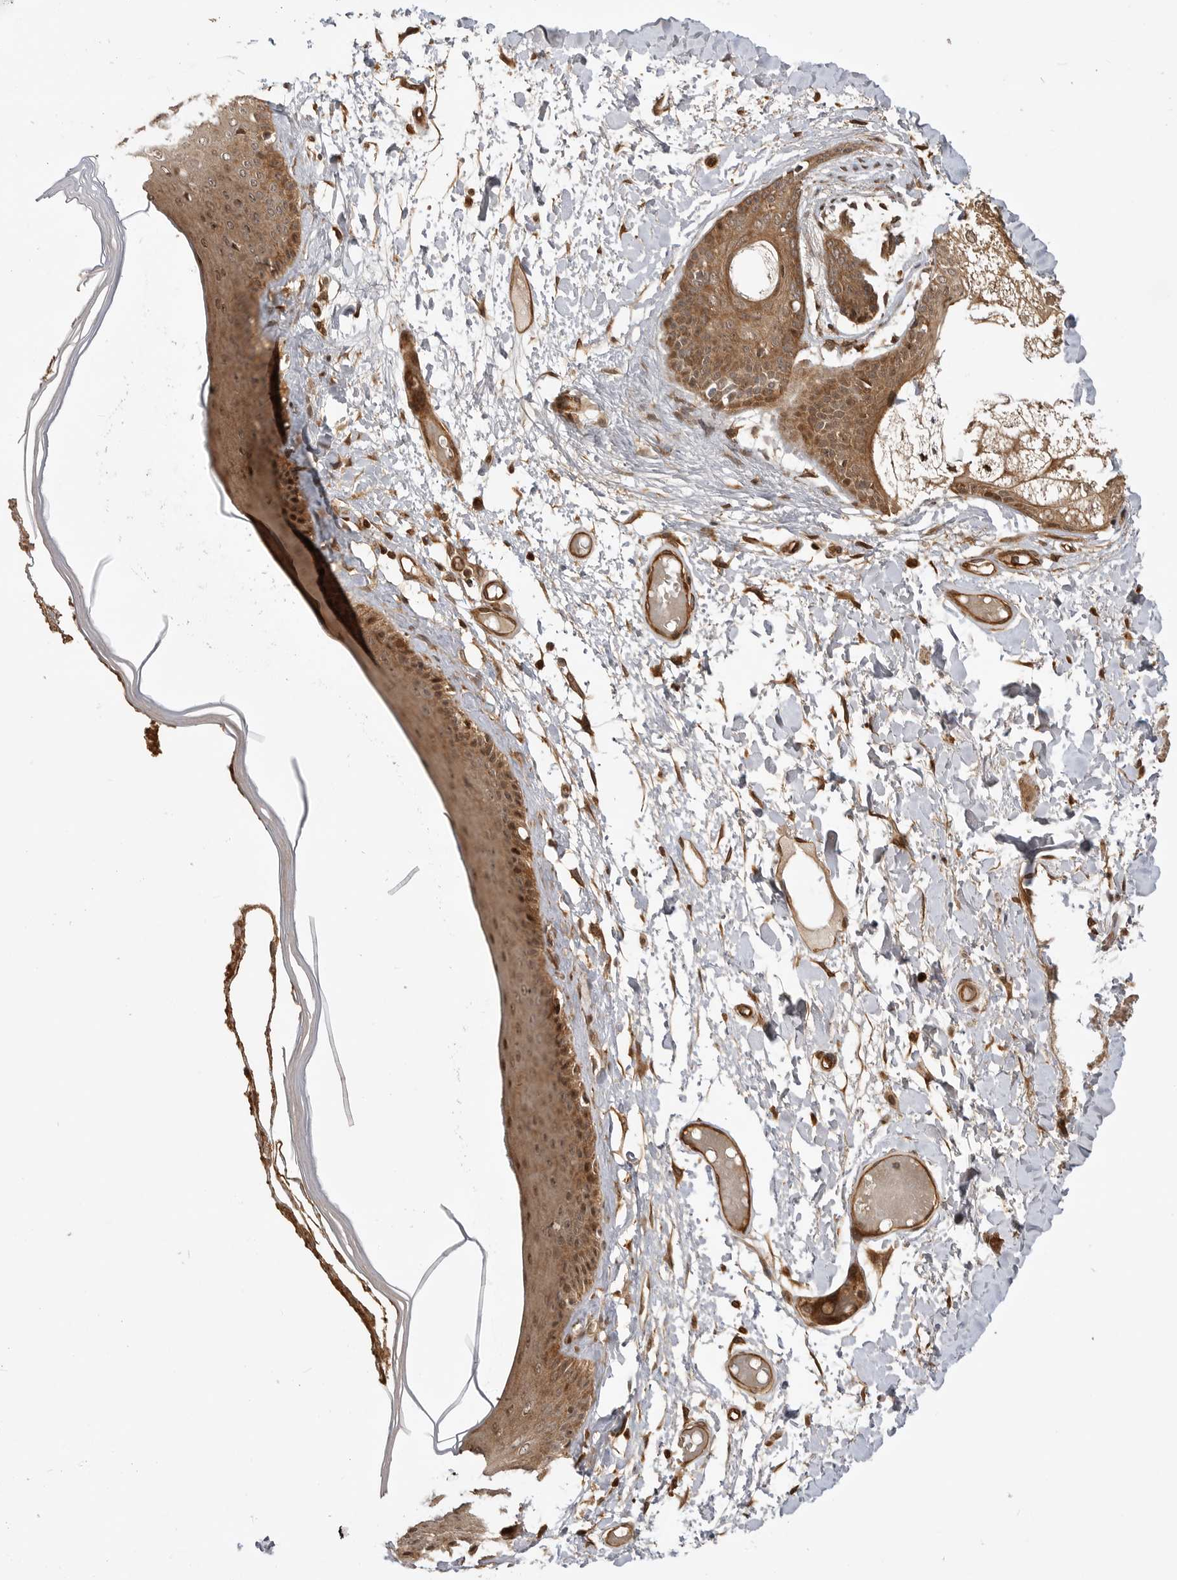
{"staining": {"intensity": "moderate", "quantity": ">75%", "location": "cytoplasmic/membranous,nuclear"}, "tissue": "skin", "cell_type": "Epidermal cells", "image_type": "normal", "snomed": [{"axis": "morphology", "description": "Normal tissue, NOS"}, {"axis": "topography", "description": "Vulva"}], "caption": "Immunohistochemistry image of normal skin stained for a protein (brown), which demonstrates medium levels of moderate cytoplasmic/membranous,nuclear staining in approximately >75% of epidermal cells.", "gene": "ADPRS", "patient": {"sex": "female", "age": 73}}